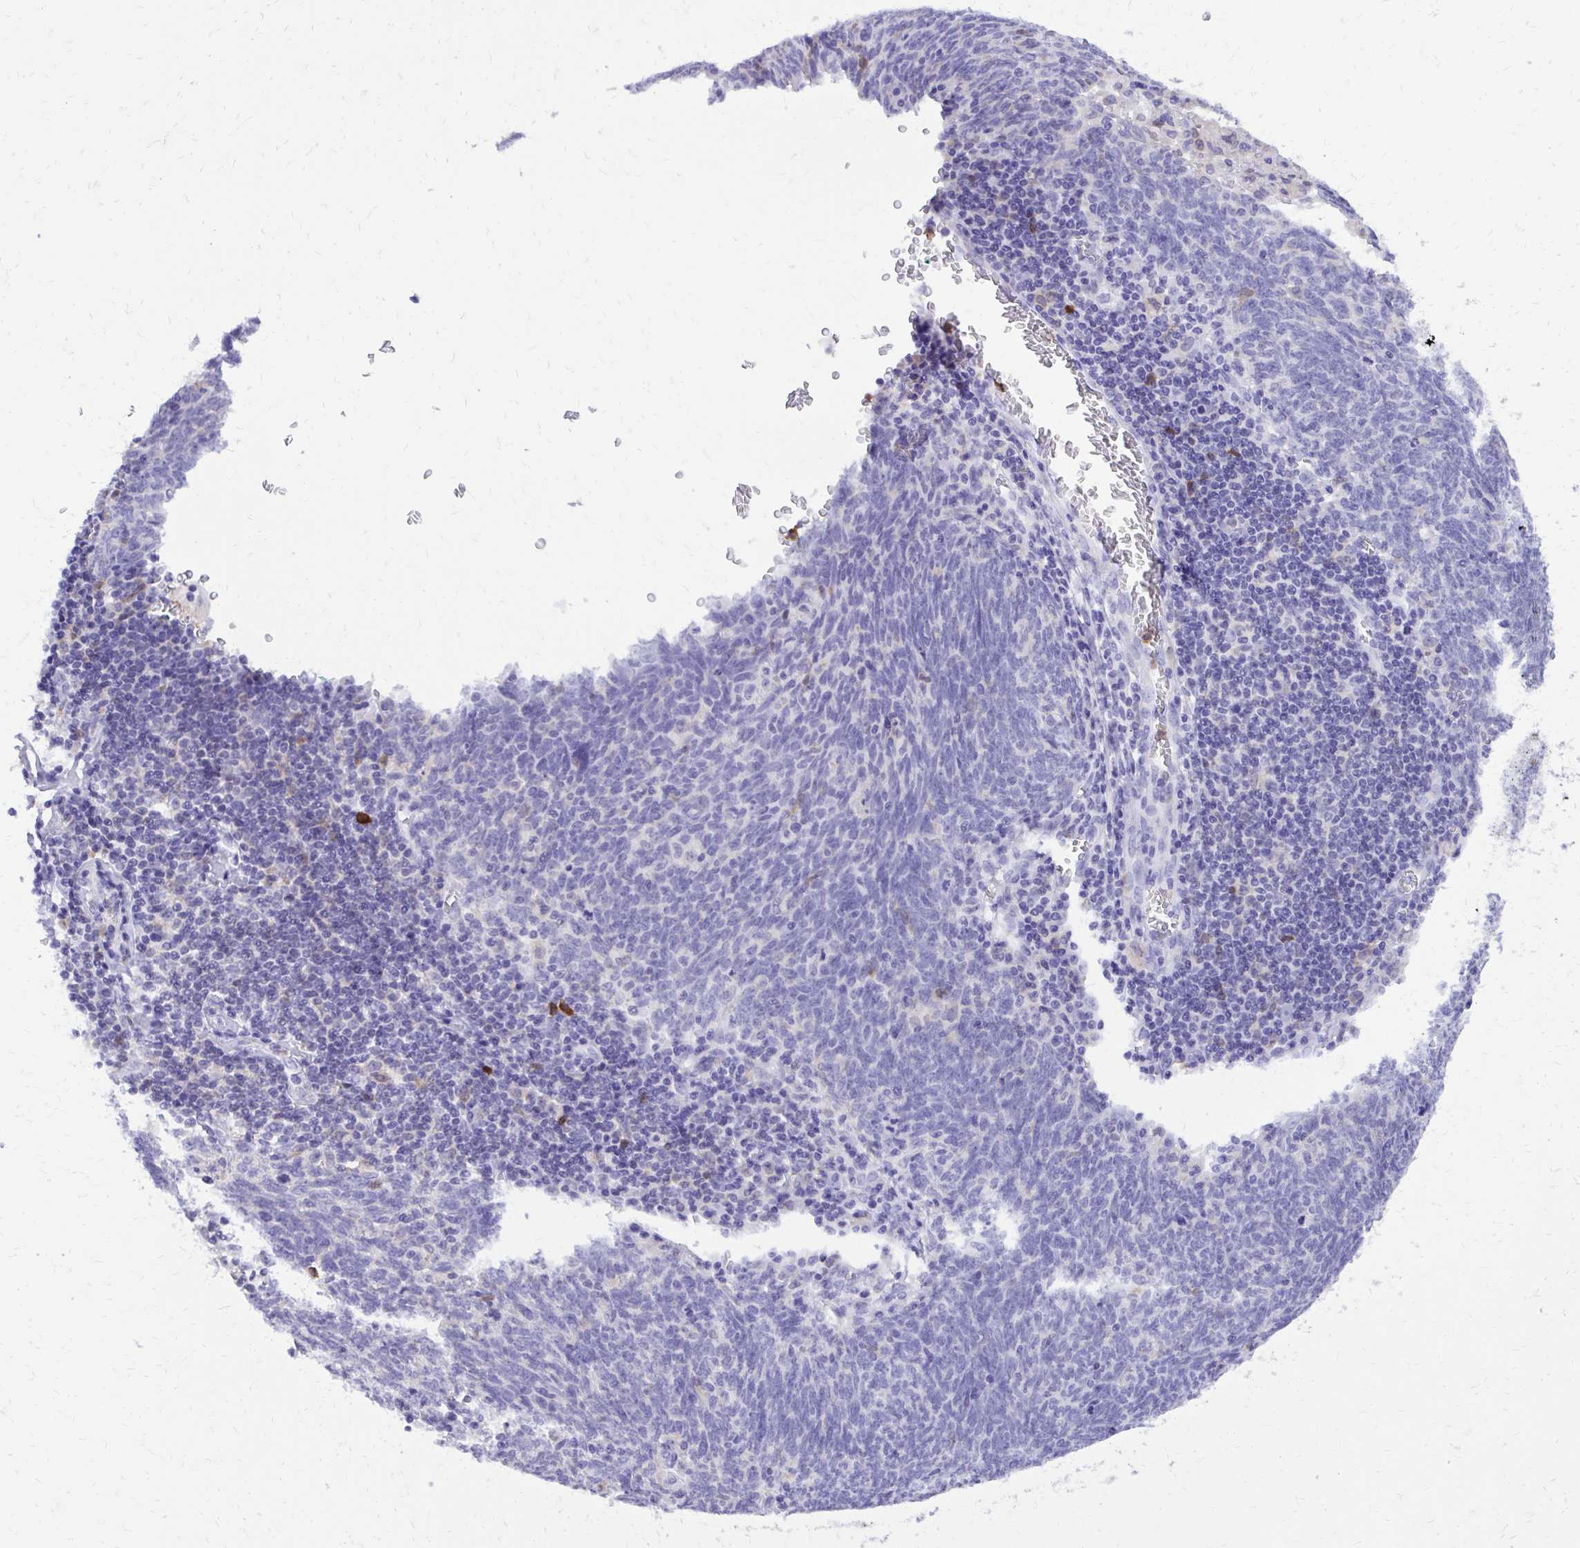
{"staining": {"intensity": "negative", "quantity": "none", "location": "none"}, "tissue": "lung cancer", "cell_type": "Tumor cells", "image_type": "cancer", "snomed": [{"axis": "morphology", "description": "Squamous cell carcinoma, NOS"}, {"axis": "topography", "description": "Lung"}], "caption": "Immunohistochemical staining of human lung cancer (squamous cell carcinoma) exhibits no significant expression in tumor cells. (DAB (3,3'-diaminobenzidine) IHC with hematoxylin counter stain).", "gene": "CAT", "patient": {"sex": "female", "age": 72}}